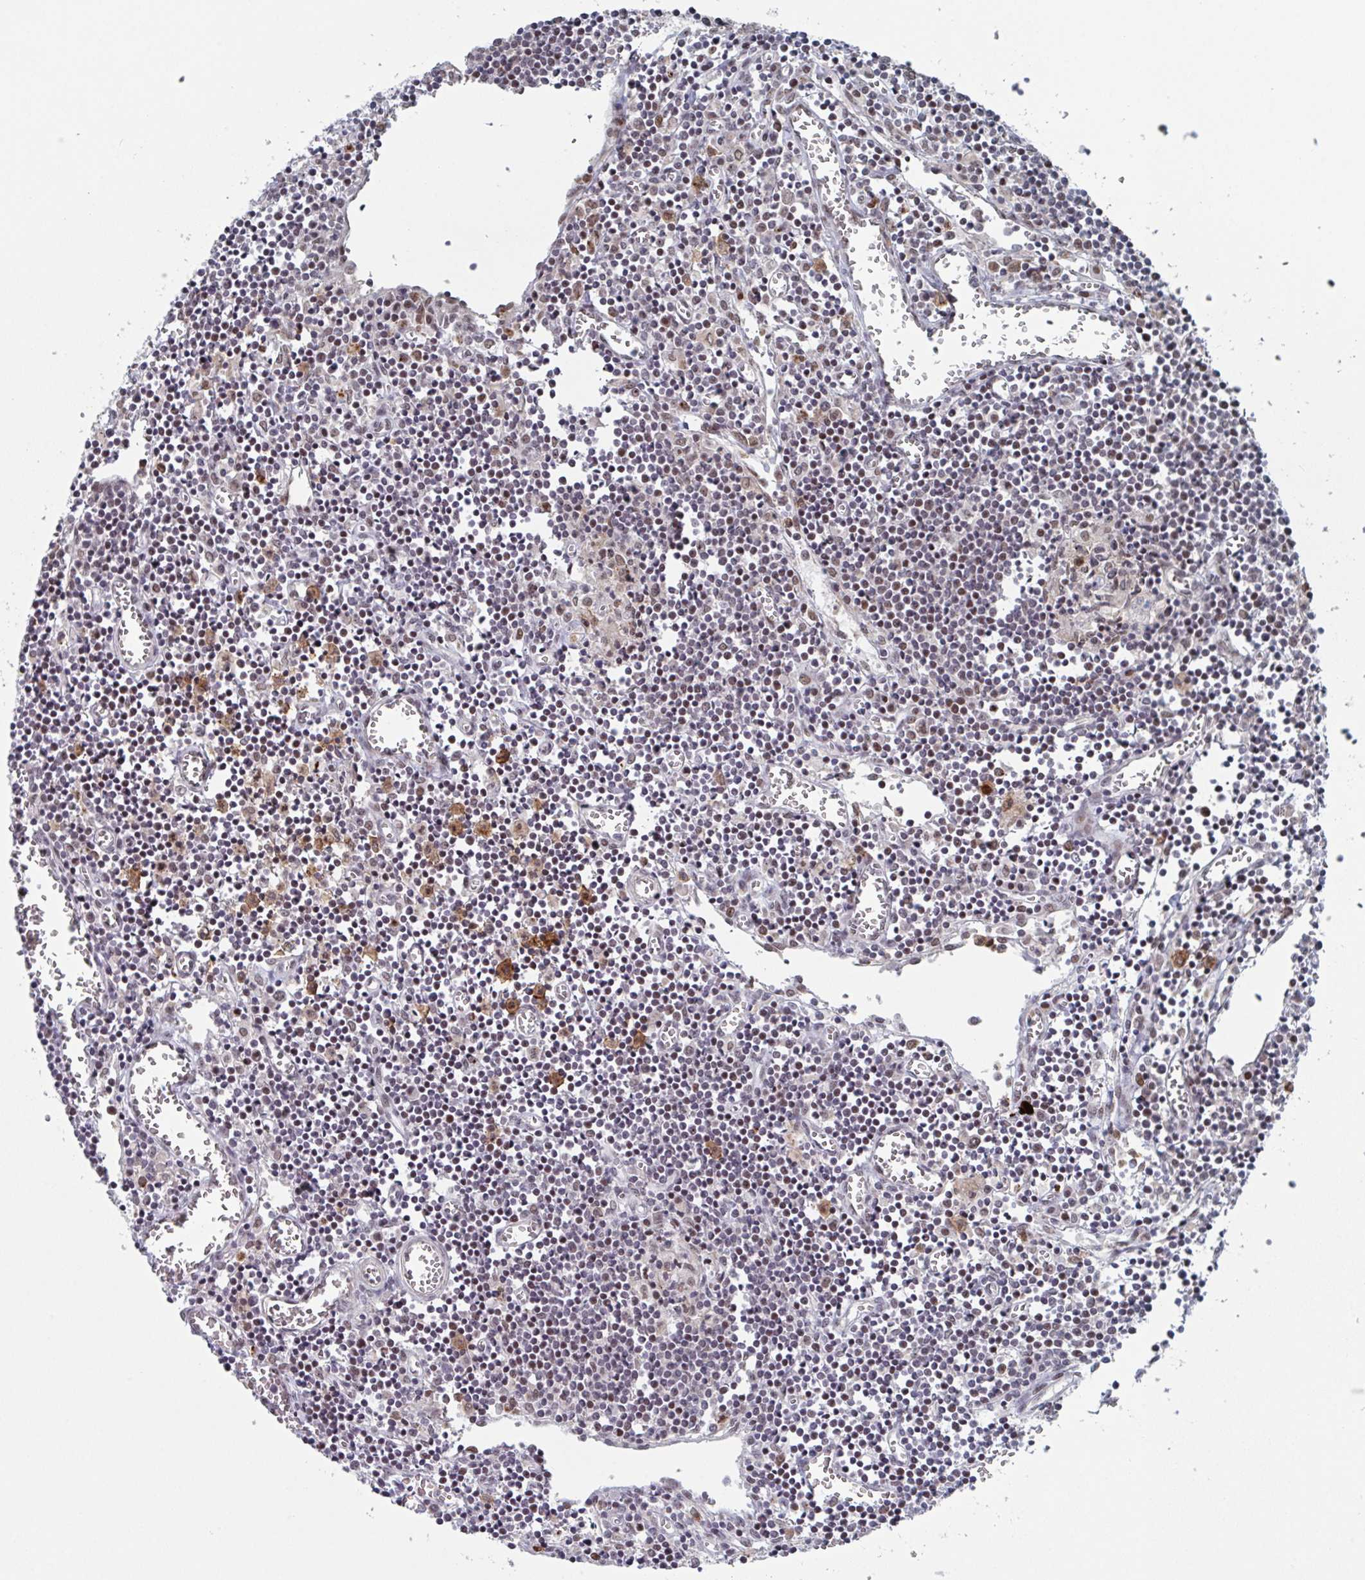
{"staining": {"intensity": "moderate", "quantity": "<25%", "location": "nuclear"}, "tissue": "lymph node", "cell_type": "Germinal center cells", "image_type": "normal", "snomed": [{"axis": "morphology", "description": "Normal tissue, NOS"}, {"axis": "topography", "description": "Lymph node"}], "caption": "Immunohistochemistry (IHC) image of benign lymph node stained for a protein (brown), which displays low levels of moderate nuclear expression in about <25% of germinal center cells.", "gene": "RNF212", "patient": {"sex": "male", "age": 66}}